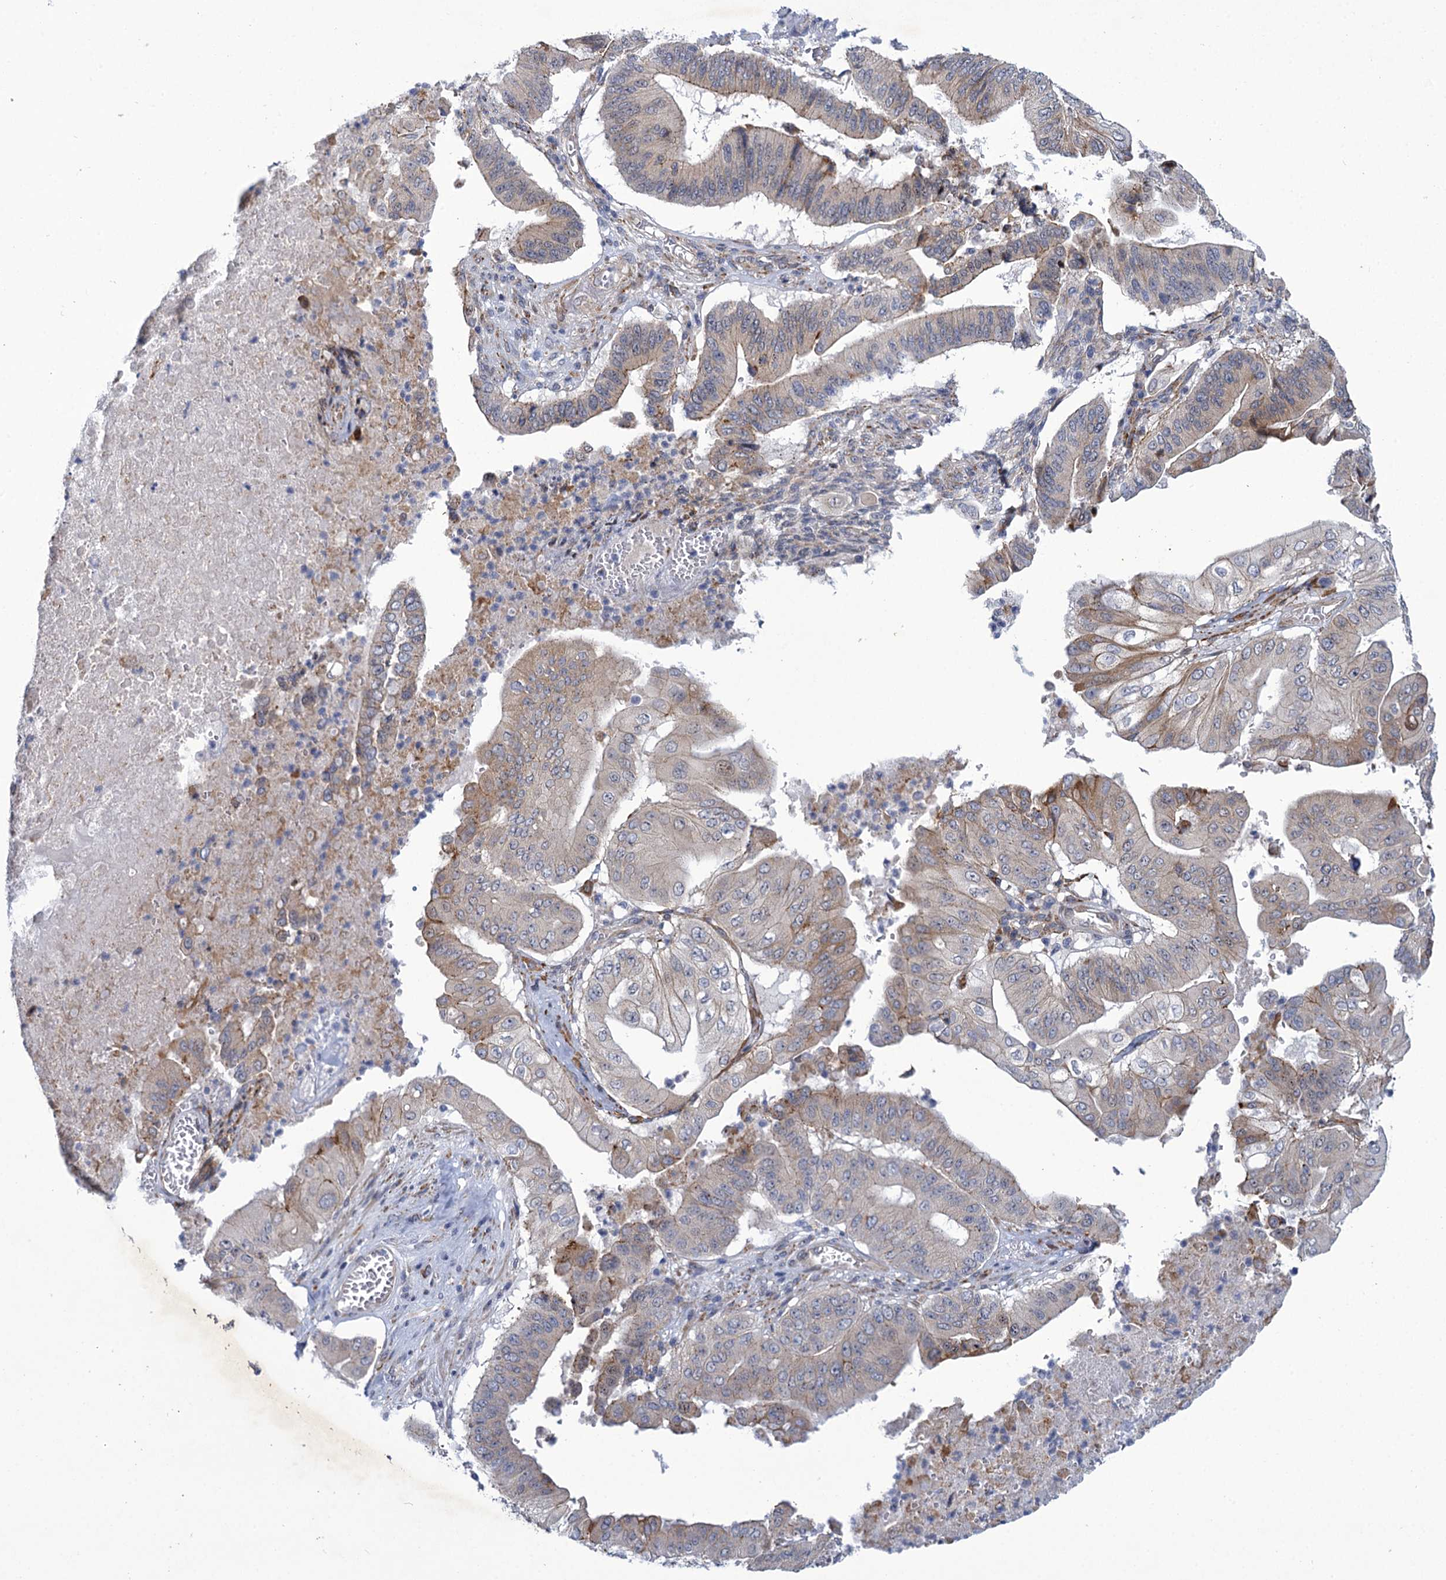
{"staining": {"intensity": "weak", "quantity": "25%-75%", "location": "cytoplasmic/membranous"}, "tissue": "pancreatic cancer", "cell_type": "Tumor cells", "image_type": "cancer", "snomed": [{"axis": "morphology", "description": "Adenocarcinoma, NOS"}, {"axis": "topography", "description": "Pancreas"}], "caption": "About 25%-75% of tumor cells in human pancreatic cancer reveal weak cytoplasmic/membranous protein expression as visualized by brown immunohistochemical staining.", "gene": "MBLAC2", "patient": {"sex": "female", "age": 77}}